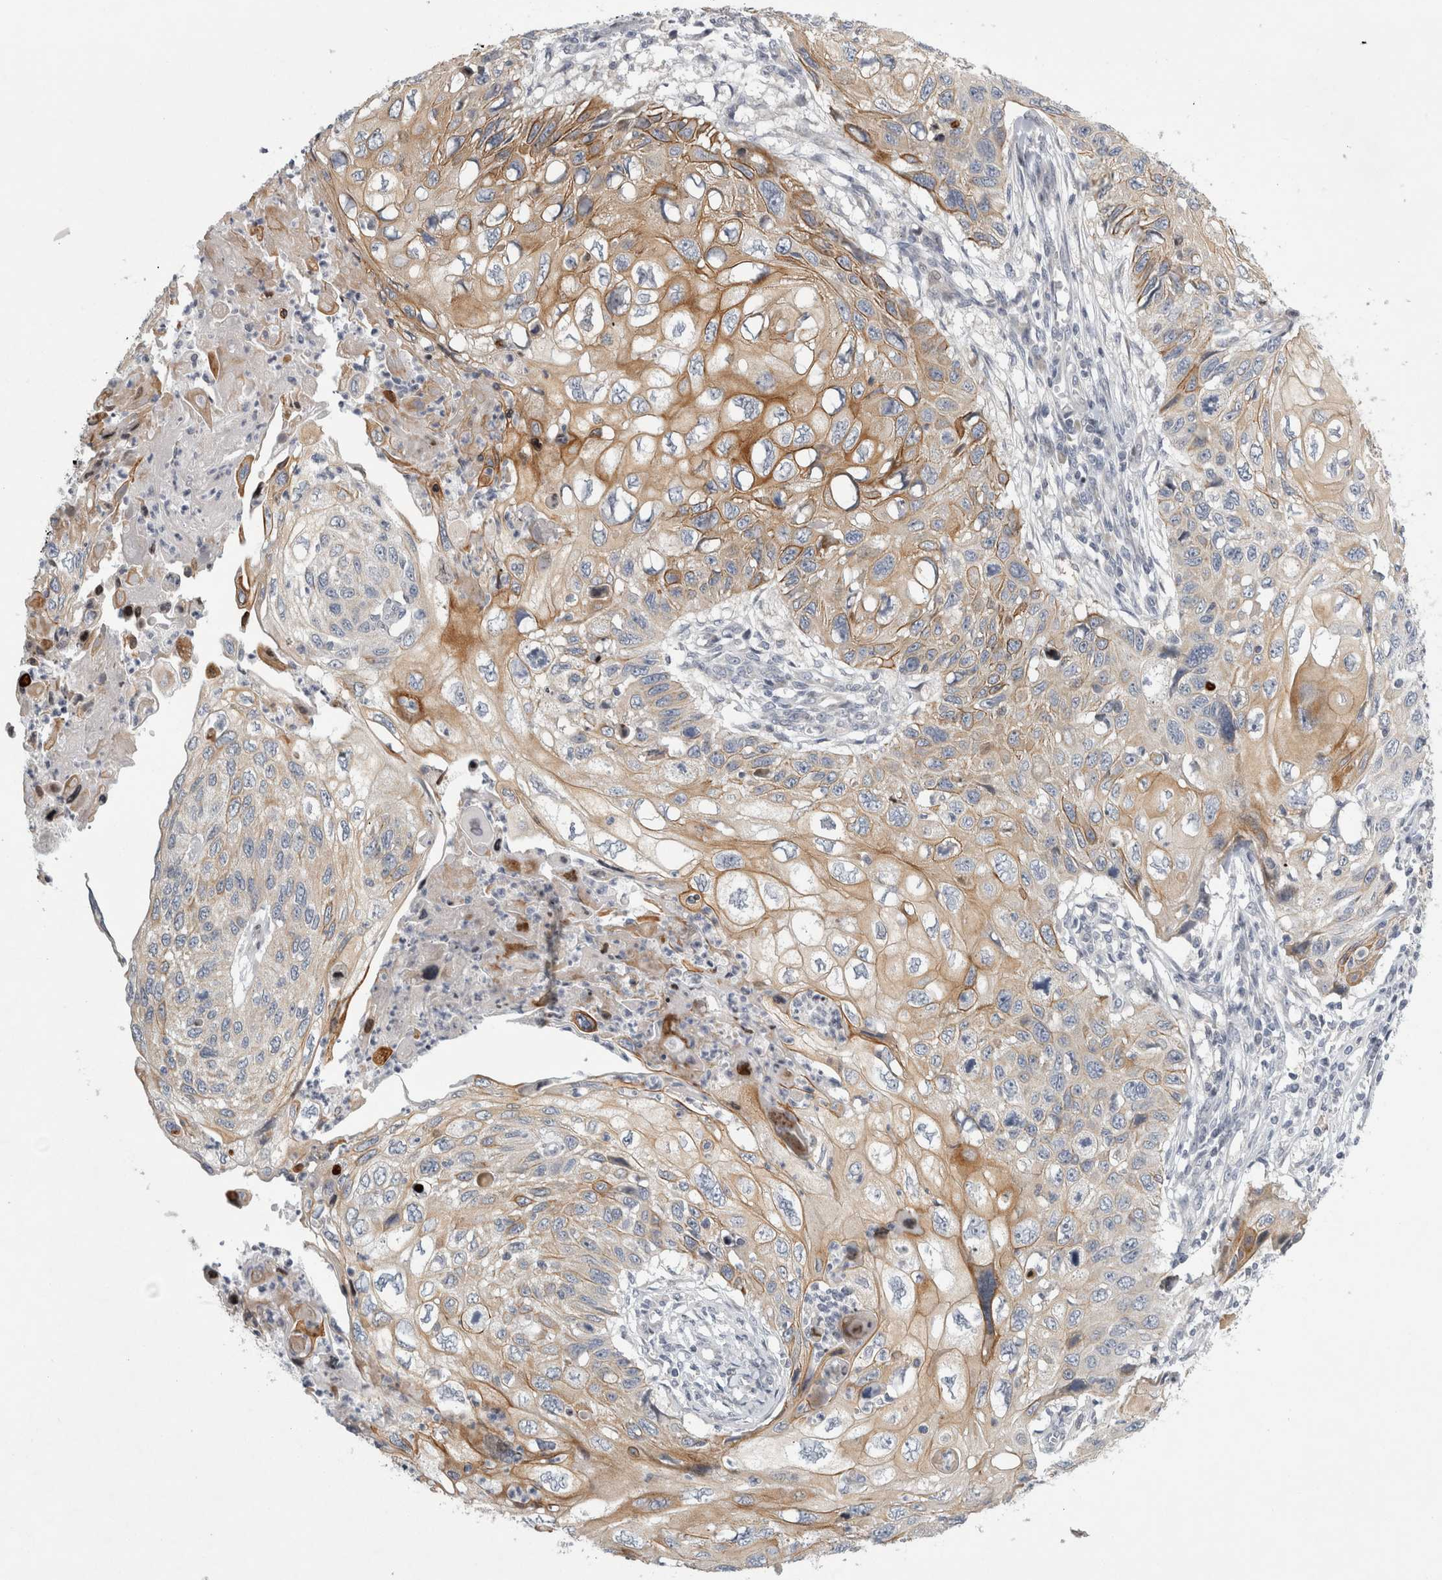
{"staining": {"intensity": "moderate", "quantity": "25%-75%", "location": "cytoplasmic/membranous"}, "tissue": "cervical cancer", "cell_type": "Tumor cells", "image_type": "cancer", "snomed": [{"axis": "morphology", "description": "Squamous cell carcinoma, NOS"}, {"axis": "topography", "description": "Cervix"}], "caption": "A photomicrograph showing moderate cytoplasmic/membranous positivity in about 25%-75% of tumor cells in cervical cancer (squamous cell carcinoma), as visualized by brown immunohistochemical staining.", "gene": "UTP25", "patient": {"sex": "female", "age": 70}}